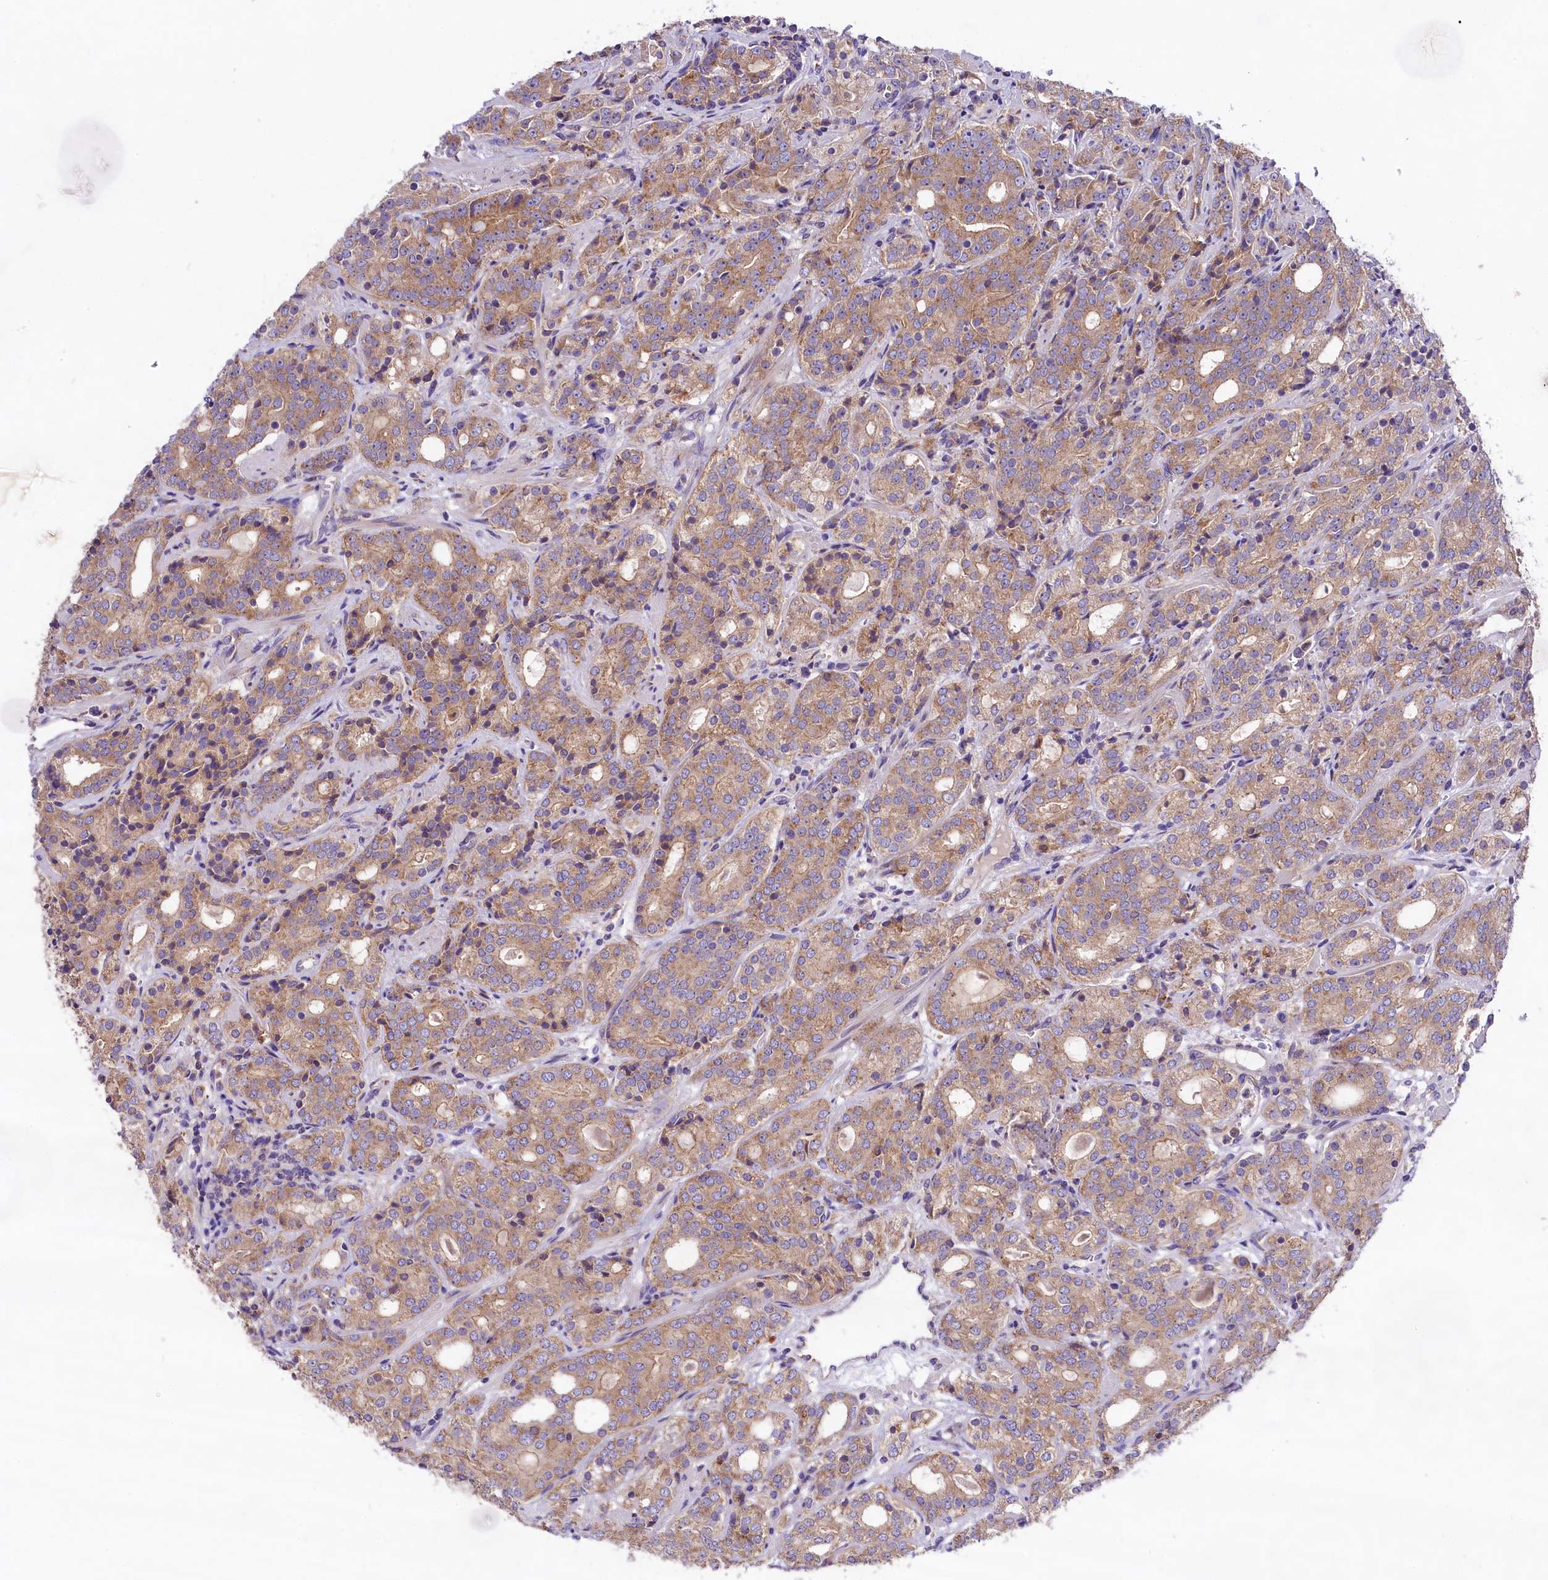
{"staining": {"intensity": "weak", "quantity": ">75%", "location": "cytoplasmic/membranous"}, "tissue": "prostate cancer", "cell_type": "Tumor cells", "image_type": "cancer", "snomed": [{"axis": "morphology", "description": "Adenocarcinoma, High grade"}, {"axis": "topography", "description": "Prostate"}], "caption": "Protein expression analysis of human prostate cancer (high-grade adenocarcinoma) reveals weak cytoplasmic/membranous positivity in approximately >75% of tumor cells.", "gene": "PEMT", "patient": {"sex": "male", "age": 64}}